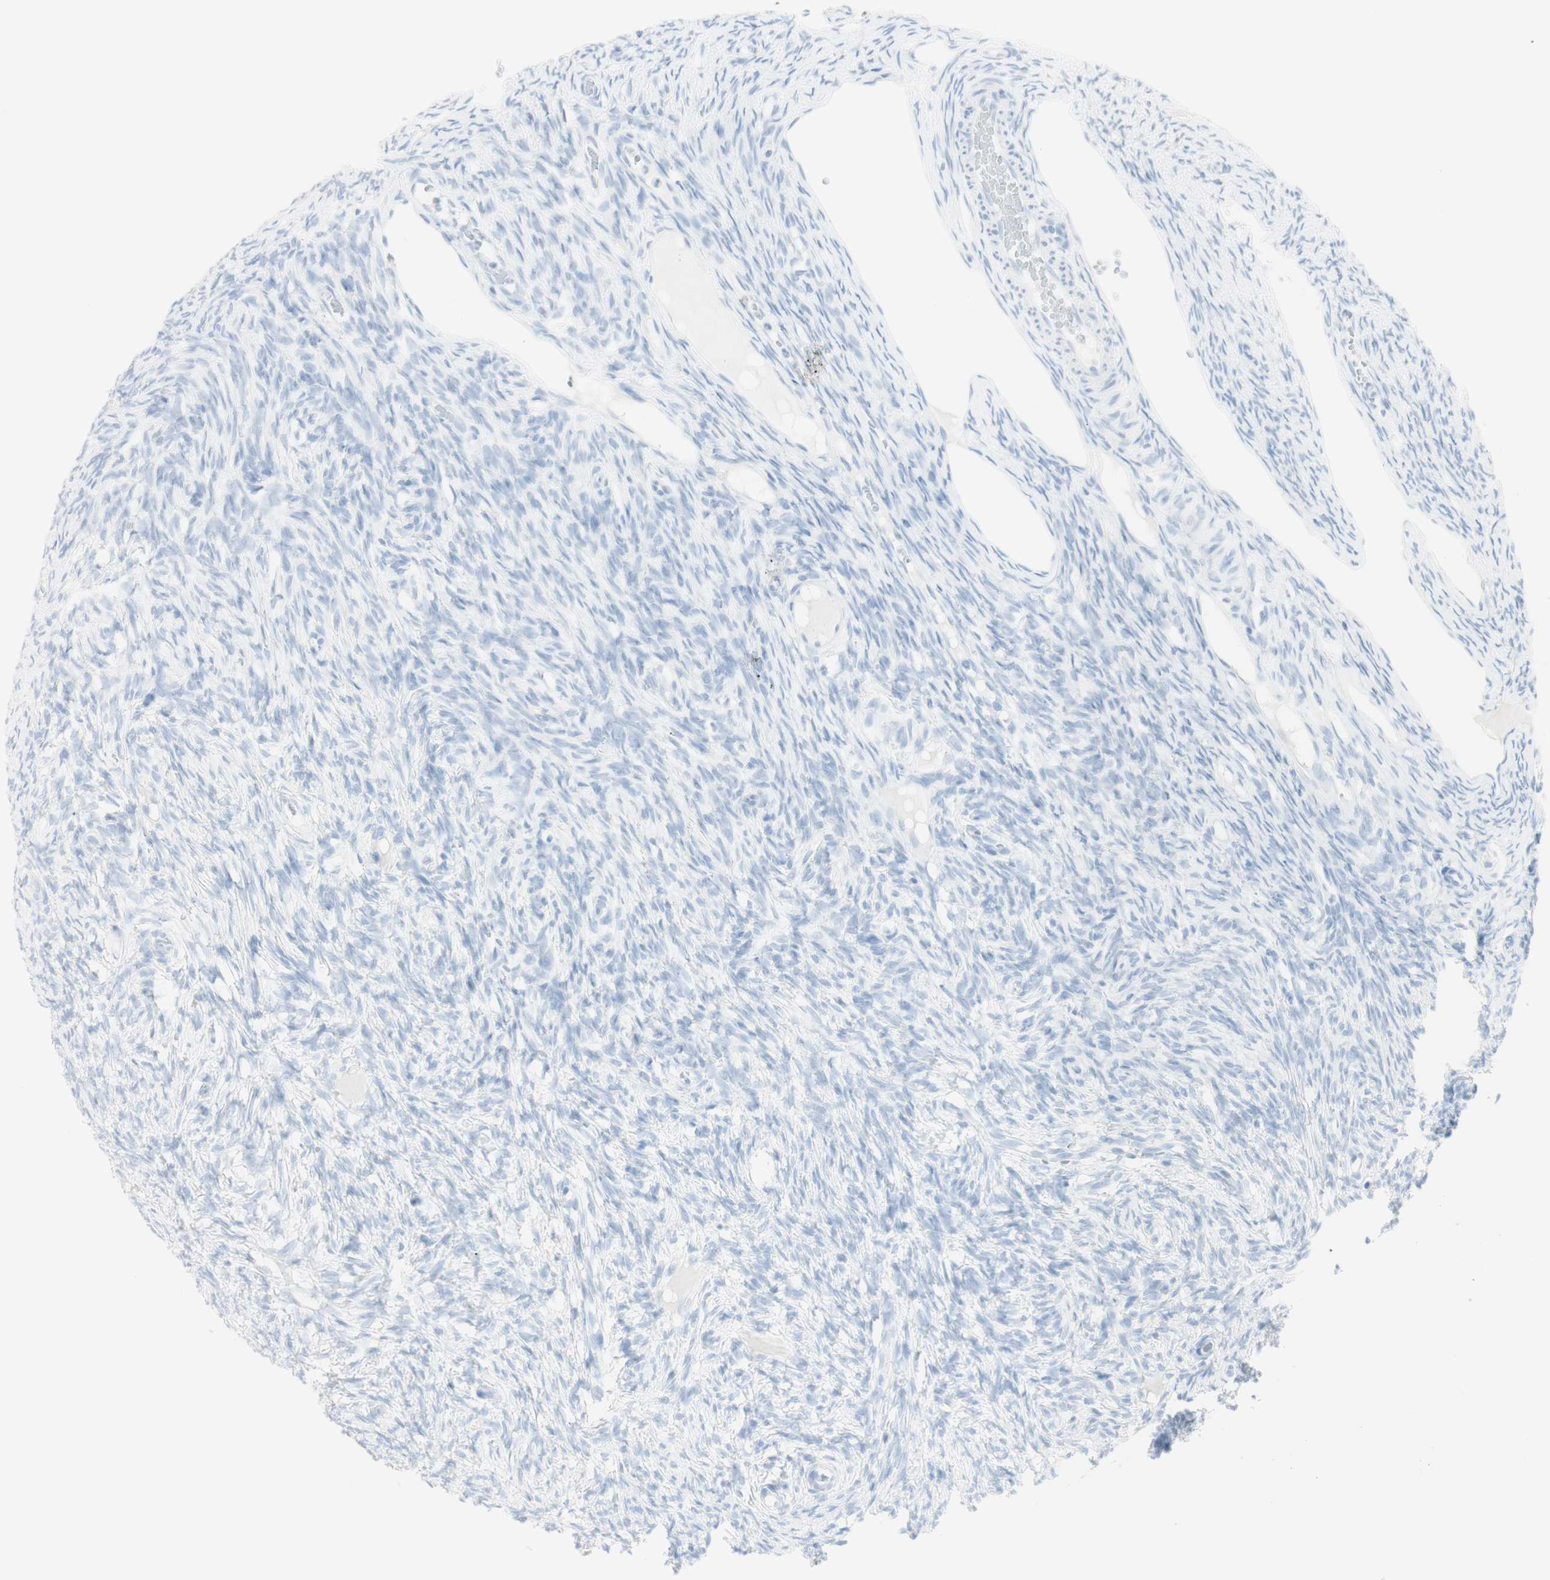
{"staining": {"intensity": "negative", "quantity": "none", "location": "none"}, "tissue": "ovary", "cell_type": "Follicle cells", "image_type": "normal", "snomed": [{"axis": "morphology", "description": "Normal tissue, NOS"}, {"axis": "topography", "description": "Ovary"}], "caption": "Immunohistochemistry (IHC) histopathology image of normal ovary: human ovary stained with DAB reveals no significant protein staining in follicle cells. Nuclei are stained in blue.", "gene": "NAPSA", "patient": {"sex": "female", "age": 33}}